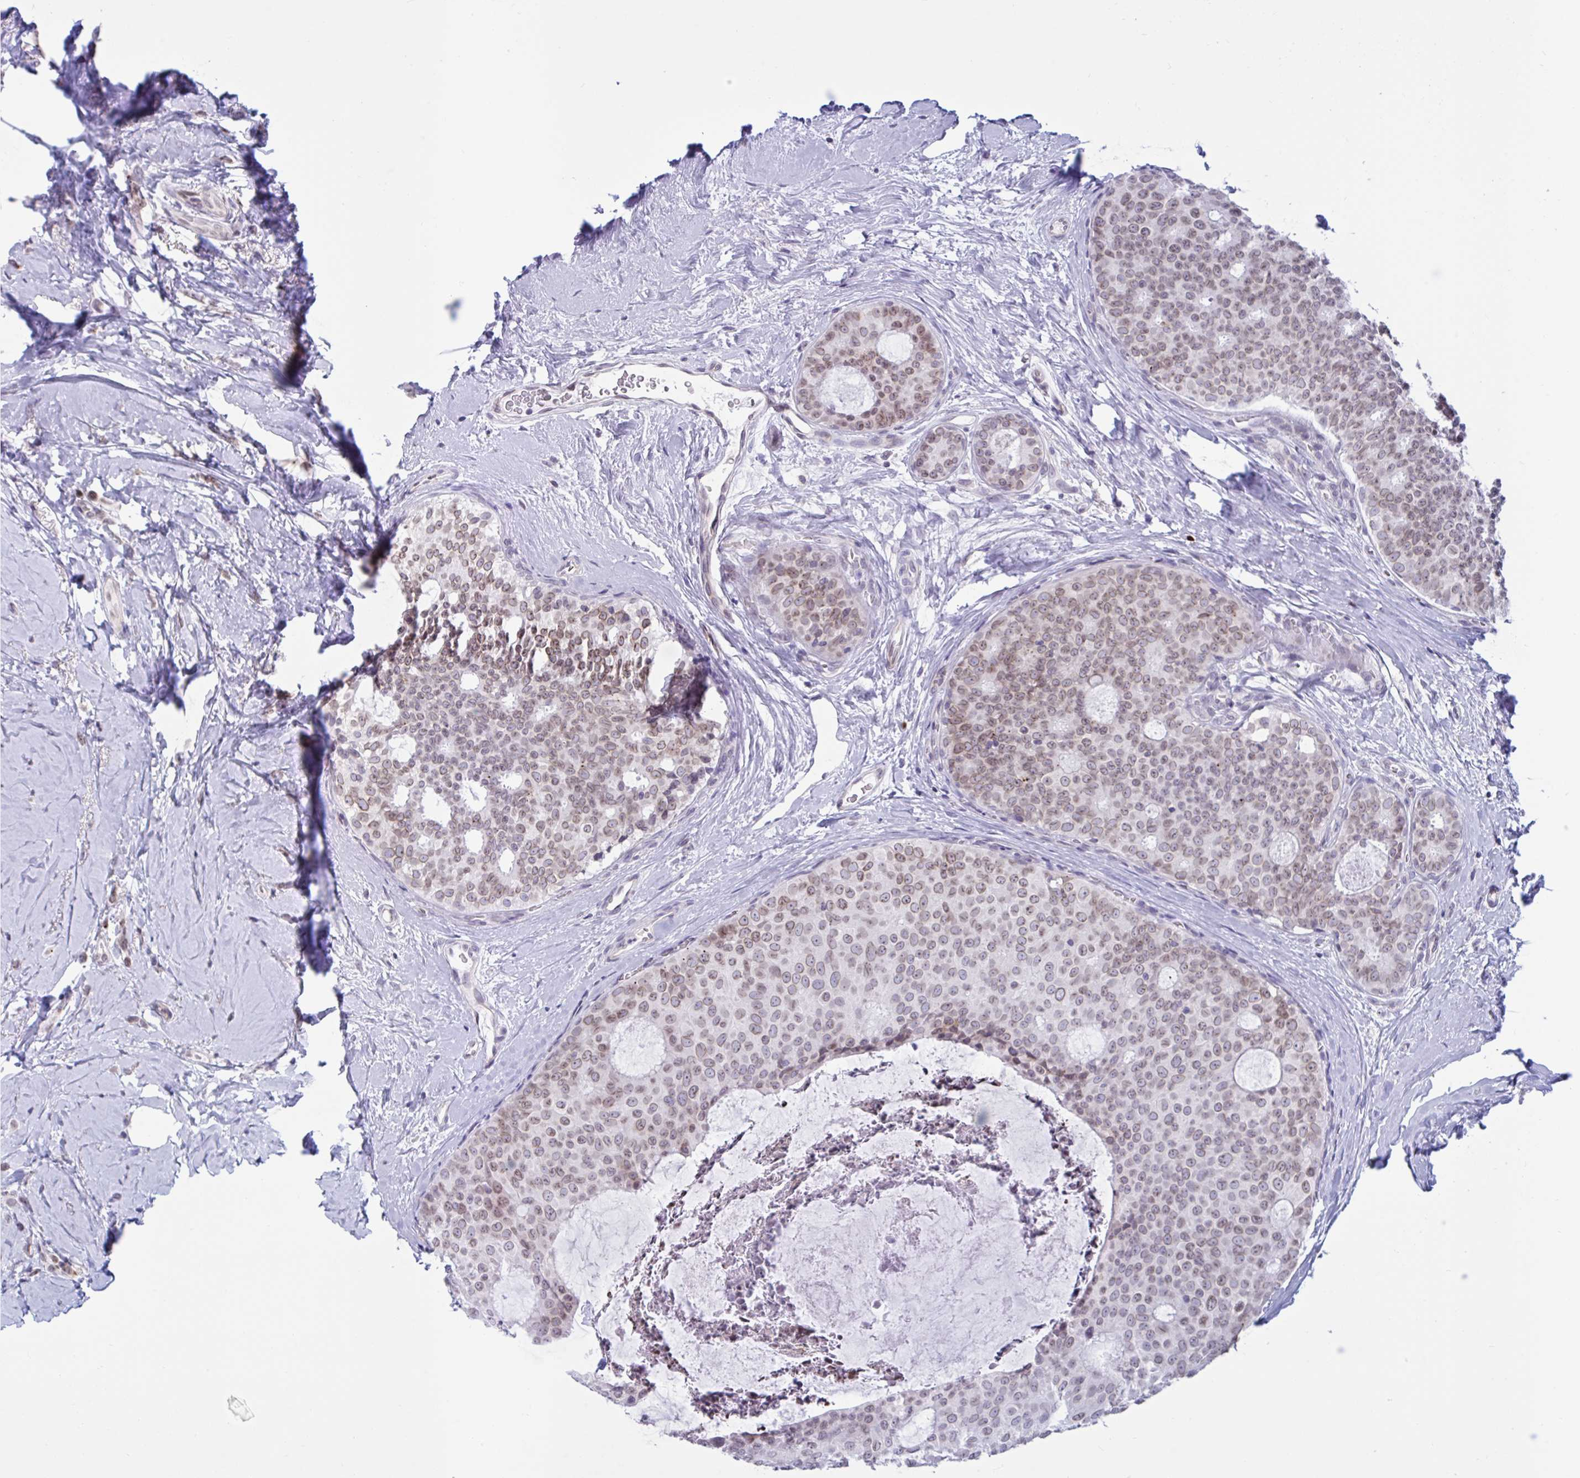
{"staining": {"intensity": "weak", "quantity": "25%-75%", "location": "nuclear"}, "tissue": "breast cancer", "cell_type": "Tumor cells", "image_type": "cancer", "snomed": [{"axis": "morphology", "description": "Duct carcinoma"}, {"axis": "topography", "description": "Breast"}], "caption": "Immunohistochemical staining of human breast cancer demonstrates low levels of weak nuclear protein expression in about 25%-75% of tumor cells. The protein is stained brown, and the nuclei are stained in blue (DAB IHC with brightfield microscopy, high magnification).", "gene": "DOCK11", "patient": {"sex": "female", "age": 45}}